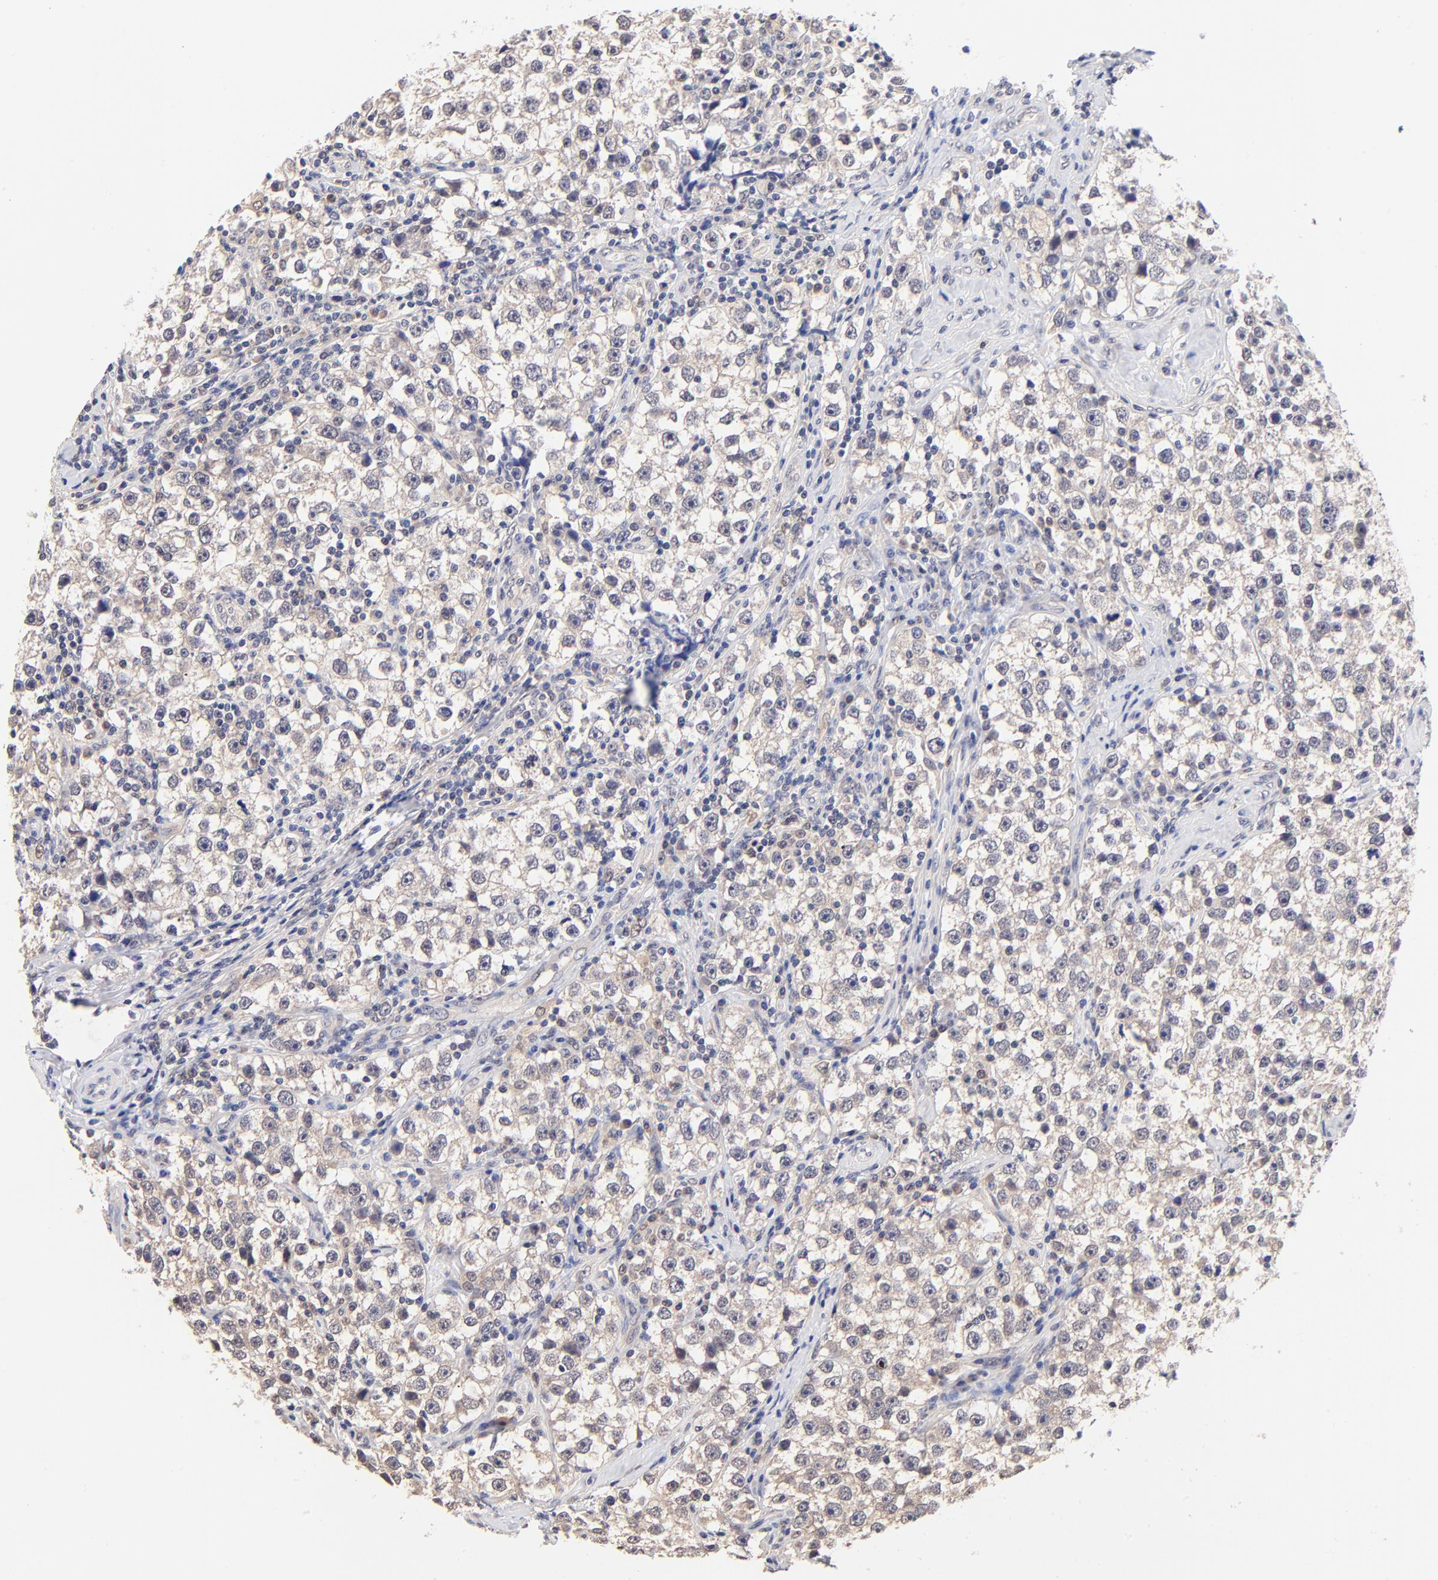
{"staining": {"intensity": "negative", "quantity": "none", "location": "none"}, "tissue": "testis cancer", "cell_type": "Tumor cells", "image_type": "cancer", "snomed": [{"axis": "morphology", "description": "Seminoma, NOS"}, {"axis": "topography", "description": "Testis"}], "caption": "Tumor cells are negative for protein expression in human testis cancer. (DAB IHC, high magnification).", "gene": "TXNL1", "patient": {"sex": "male", "age": 32}}